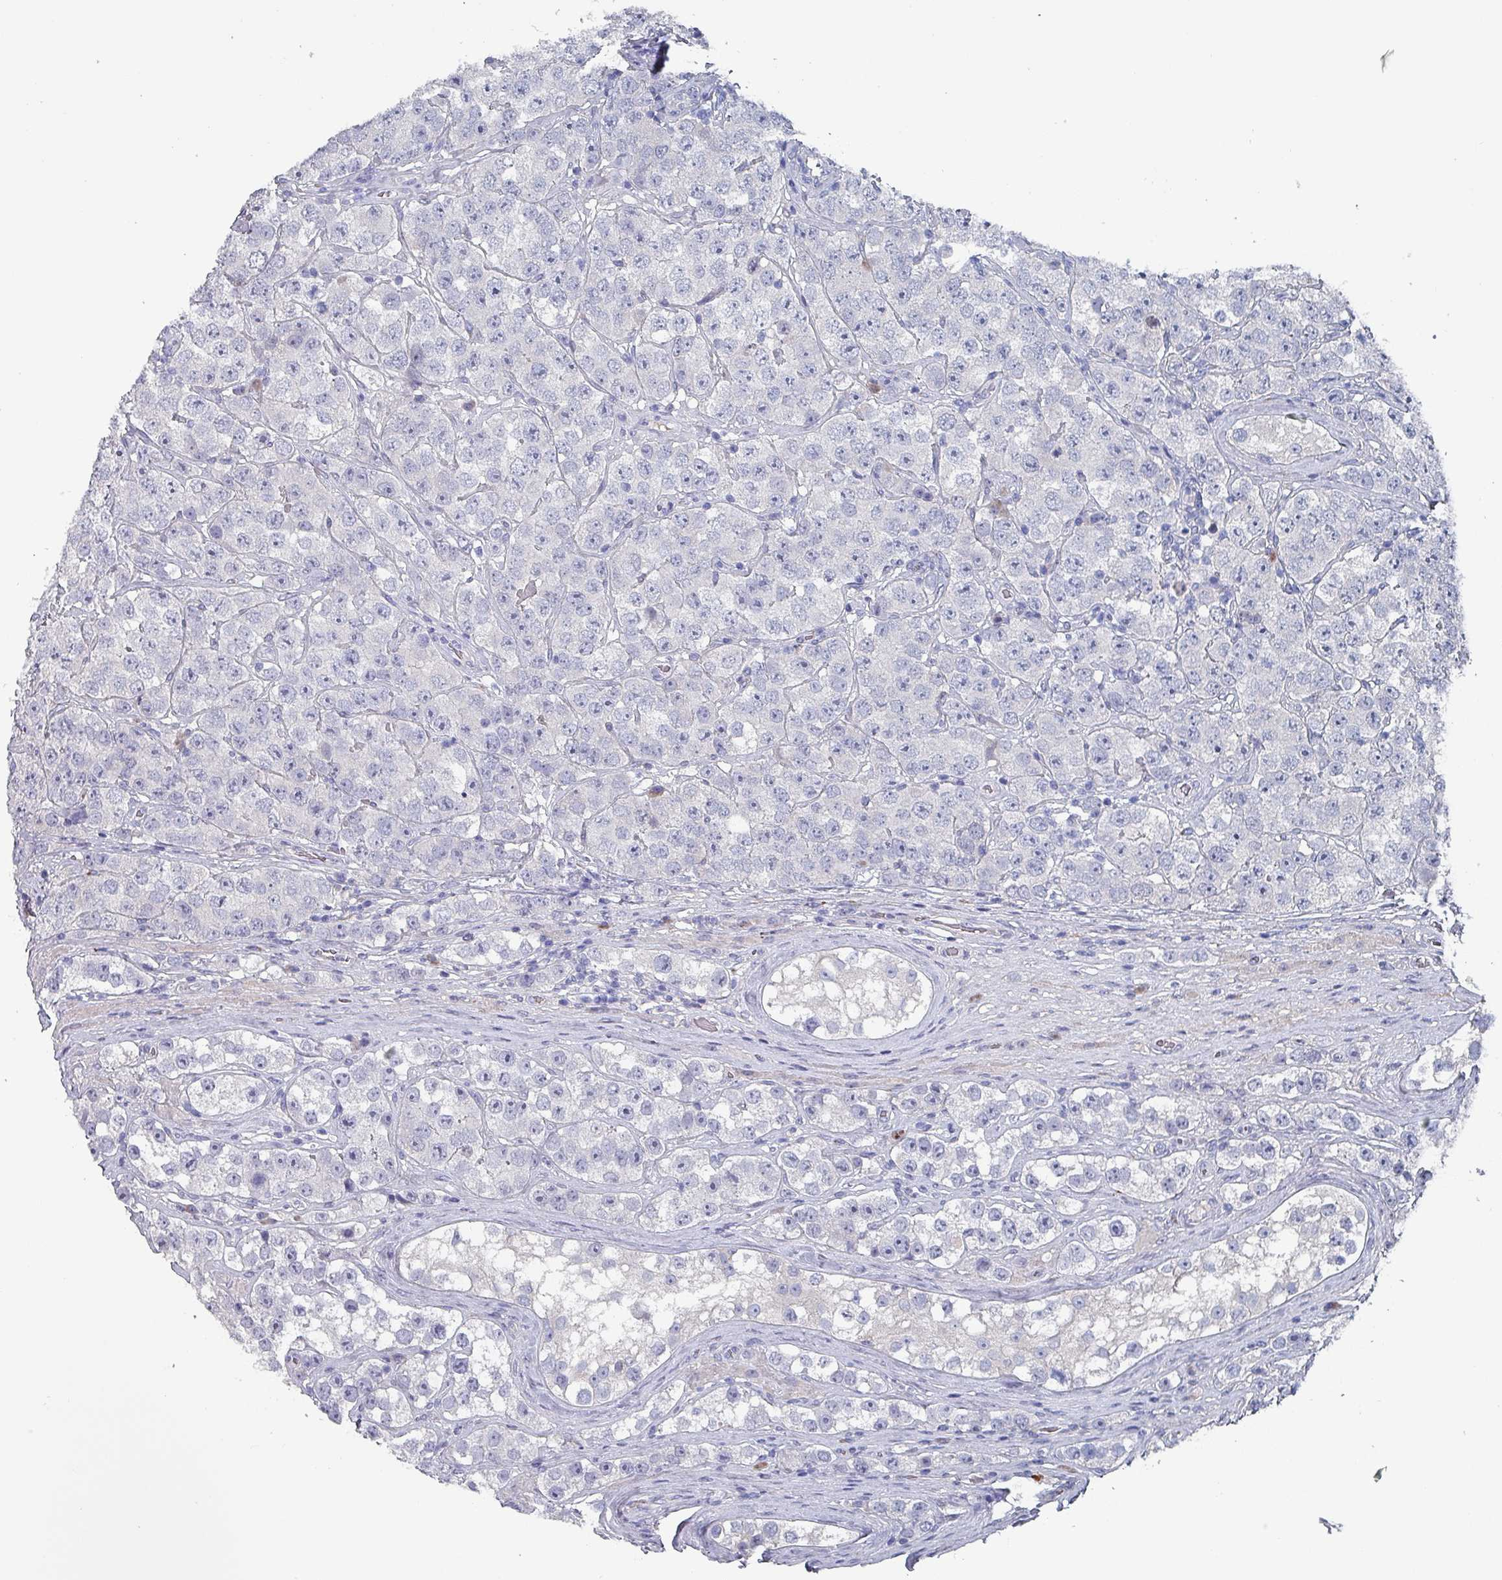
{"staining": {"intensity": "negative", "quantity": "none", "location": "none"}, "tissue": "testis cancer", "cell_type": "Tumor cells", "image_type": "cancer", "snomed": [{"axis": "morphology", "description": "Seminoma, NOS"}, {"axis": "topography", "description": "Testis"}], "caption": "An immunohistochemistry (IHC) image of testis cancer (seminoma) is shown. There is no staining in tumor cells of testis cancer (seminoma).", "gene": "DRD5", "patient": {"sex": "male", "age": 28}}